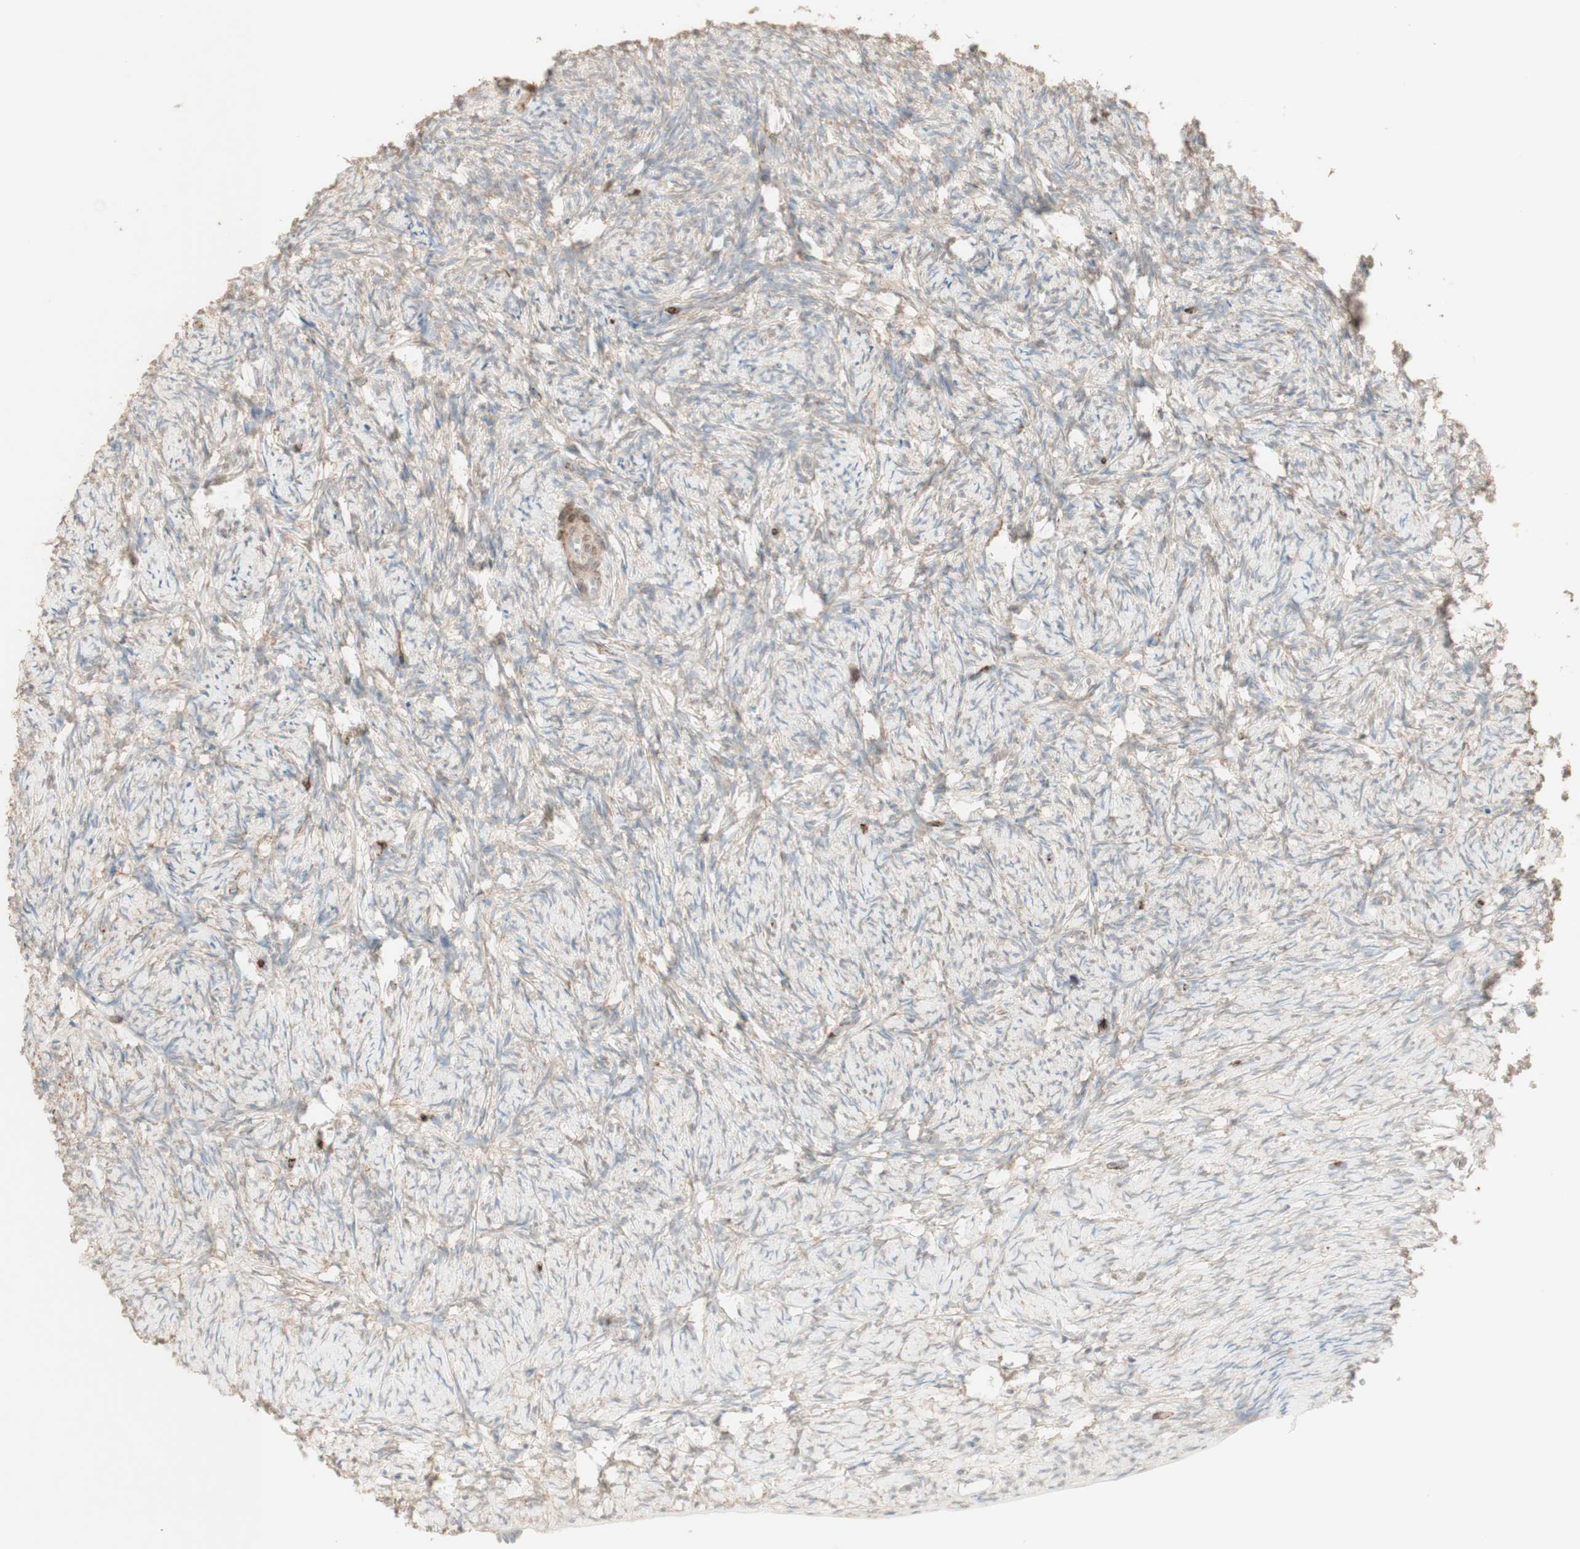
{"staining": {"intensity": "negative", "quantity": "none", "location": "none"}, "tissue": "ovary", "cell_type": "Follicle cells", "image_type": "normal", "snomed": [{"axis": "morphology", "description": "Normal tissue, NOS"}, {"axis": "topography", "description": "Ovary"}], "caption": "Immunohistochemical staining of benign ovary exhibits no significant staining in follicle cells. (IHC, brightfield microscopy, high magnification).", "gene": "MUC3A", "patient": {"sex": "female", "age": 60}}